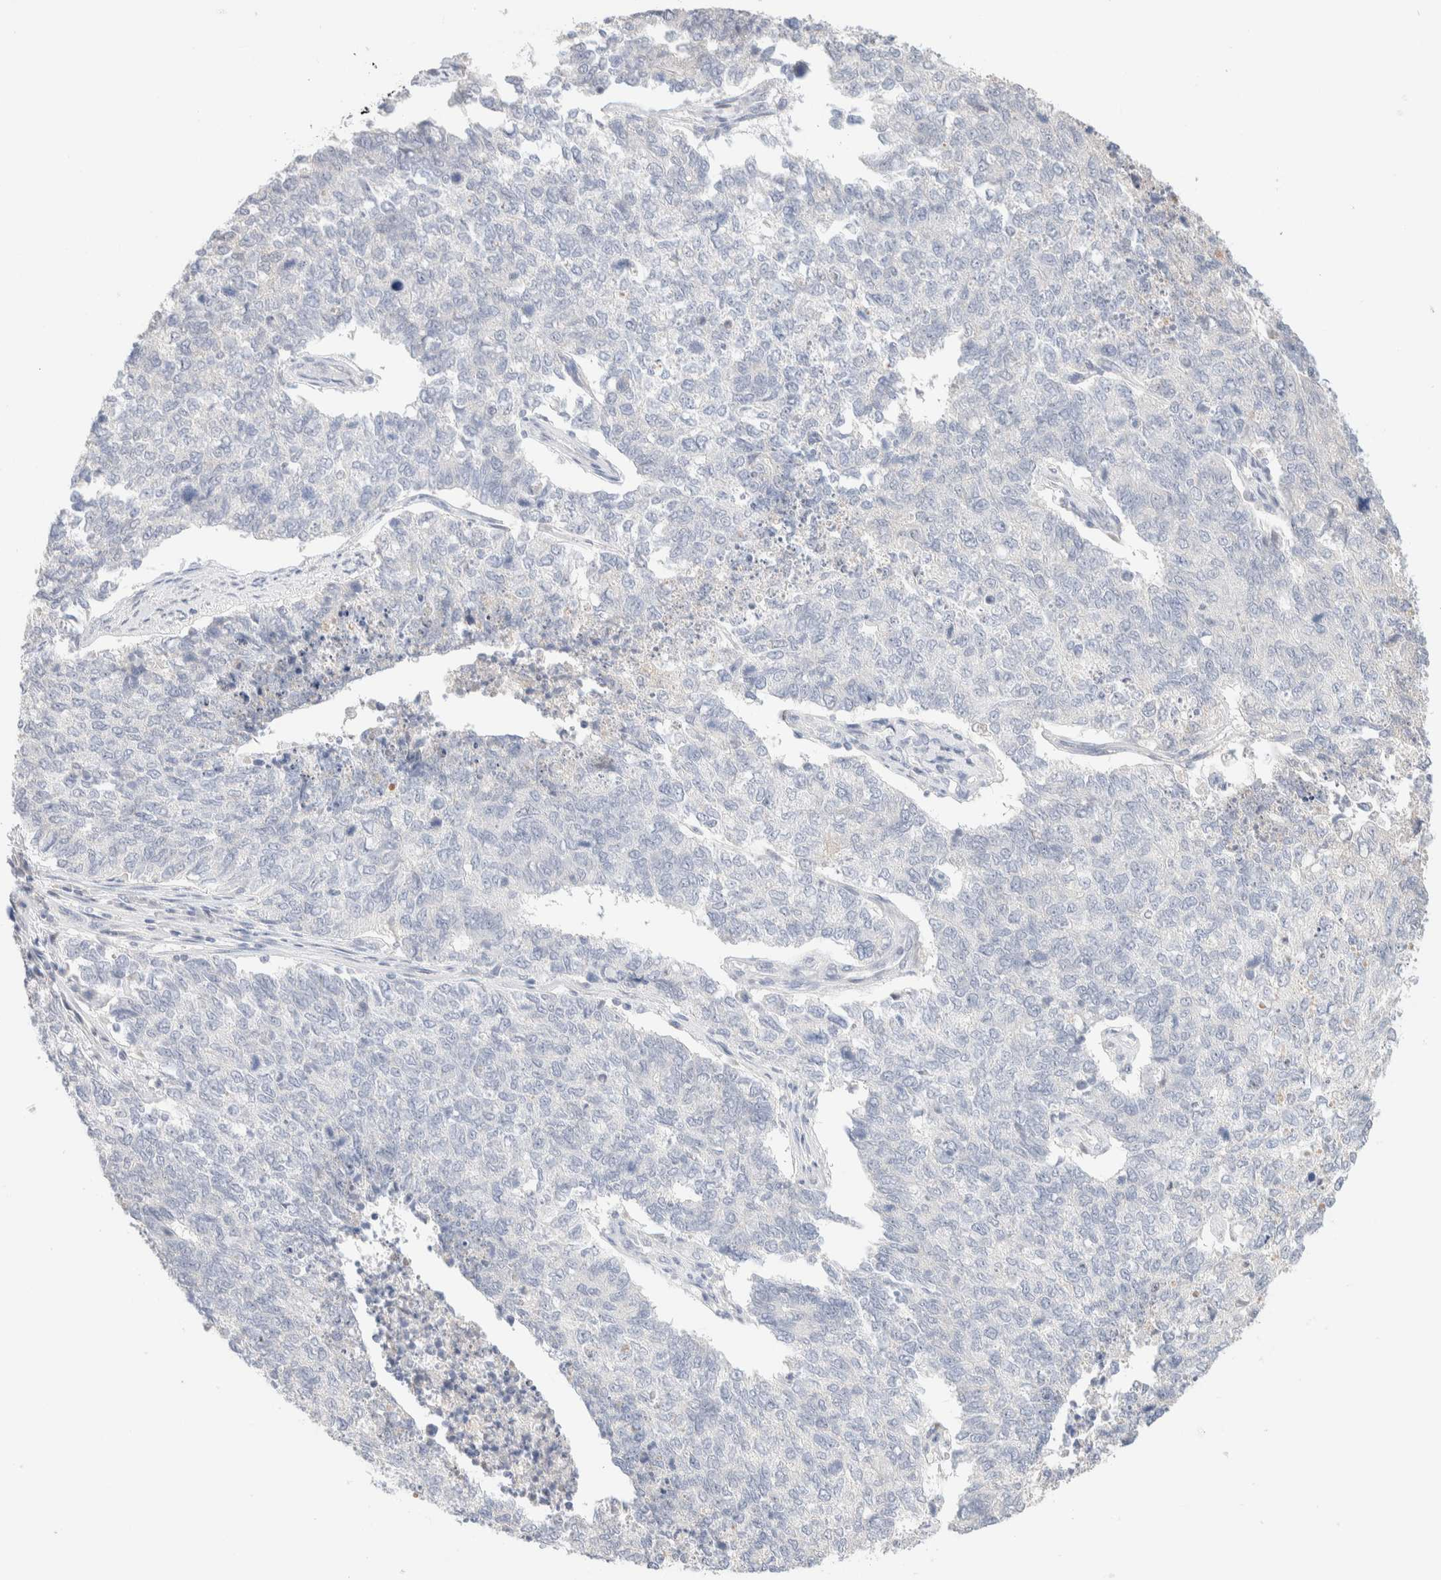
{"staining": {"intensity": "negative", "quantity": "none", "location": "none"}, "tissue": "cervical cancer", "cell_type": "Tumor cells", "image_type": "cancer", "snomed": [{"axis": "morphology", "description": "Squamous cell carcinoma, NOS"}, {"axis": "topography", "description": "Cervix"}], "caption": "High magnification brightfield microscopy of cervical squamous cell carcinoma stained with DAB (brown) and counterstained with hematoxylin (blue): tumor cells show no significant positivity.", "gene": "RIDA", "patient": {"sex": "female", "age": 63}}